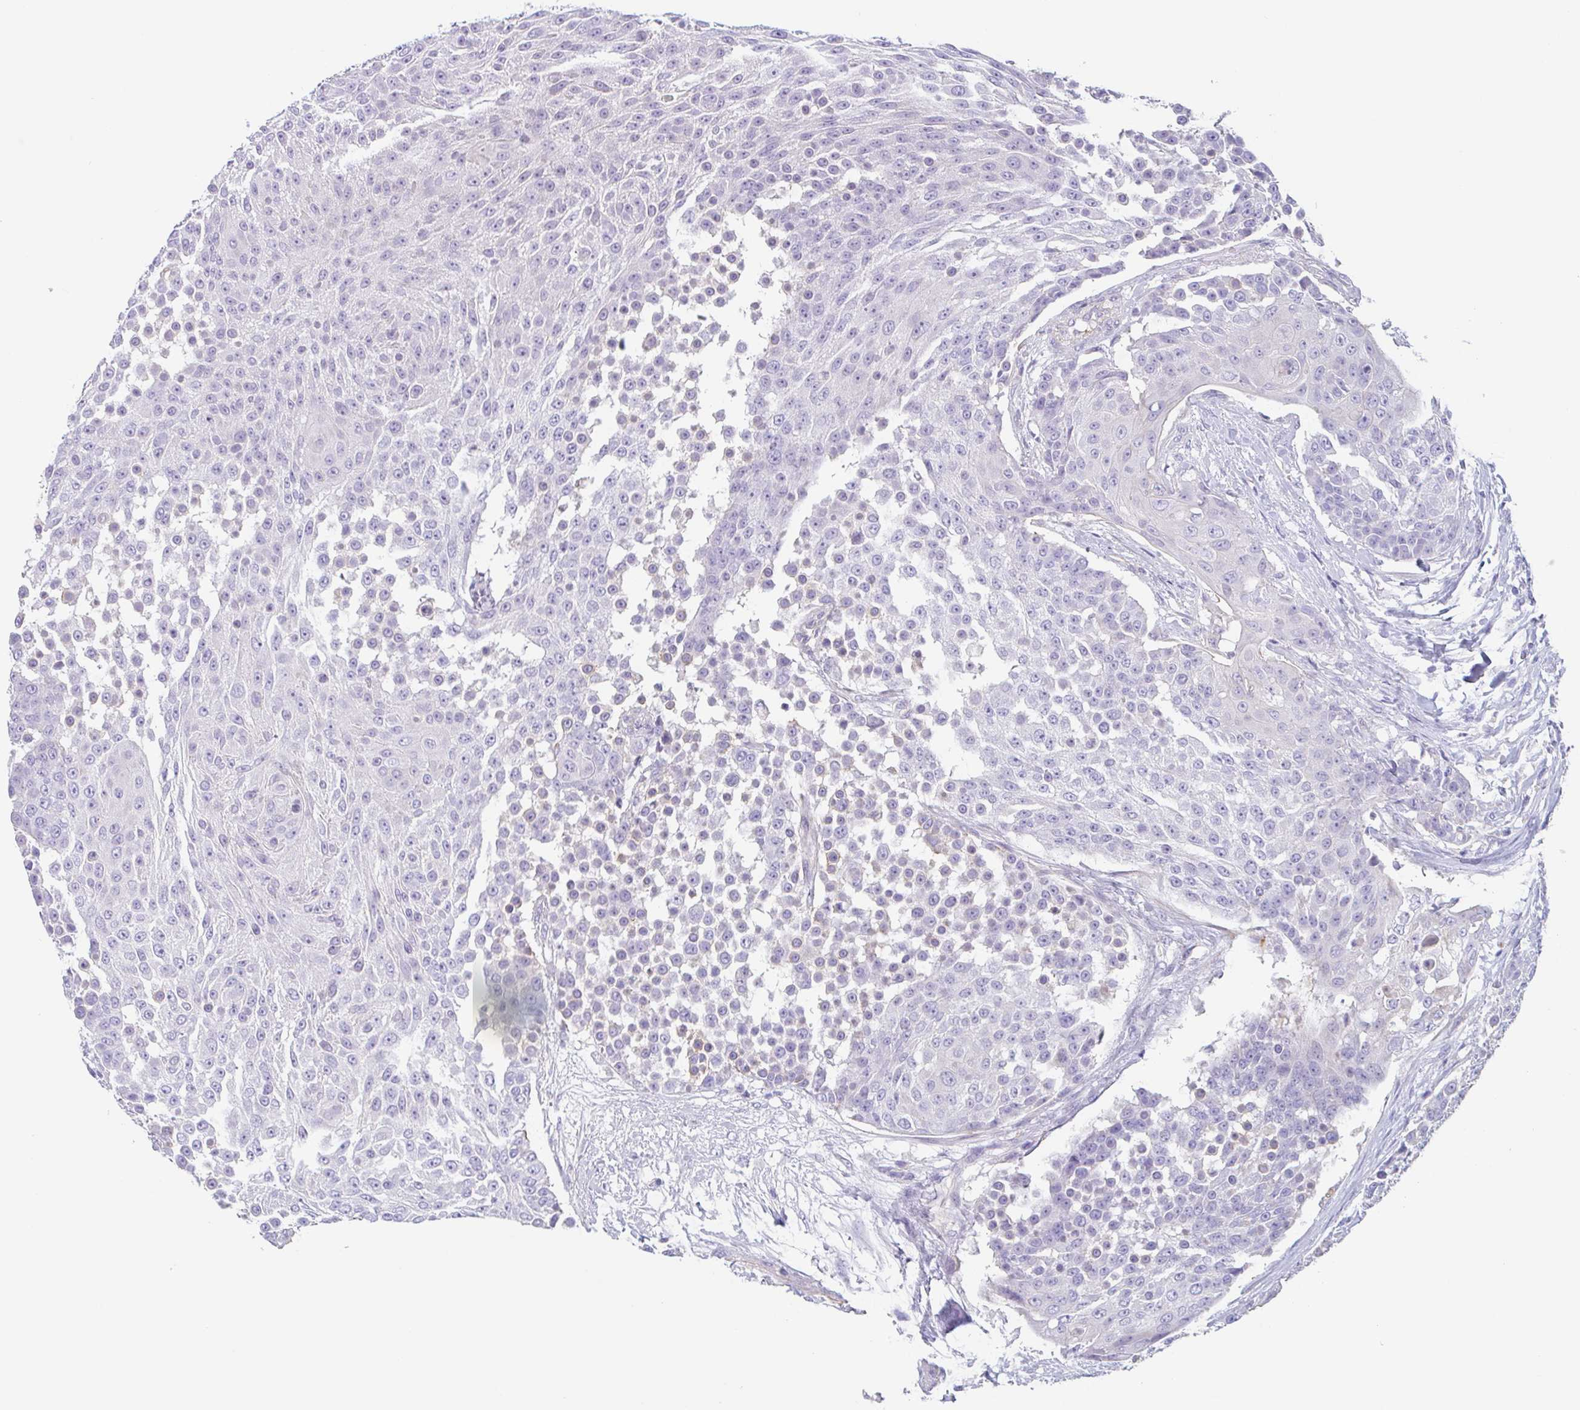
{"staining": {"intensity": "weak", "quantity": "<25%", "location": "cytoplasmic/membranous"}, "tissue": "urothelial cancer", "cell_type": "Tumor cells", "image_type": "cancer", "snomed": [{"axis": "morphology", "description": "Urothelial carcinoma, High grade"}, {"axis": "topography", "description": "Urinary bladder"}], "caption": "There is no significant positivity in tumor cells of high-grade urothelial carcinoma. (DAB IHC, high magnification).", "gene": "LENG9", "patient": {"sex": "female", "age": 63}}